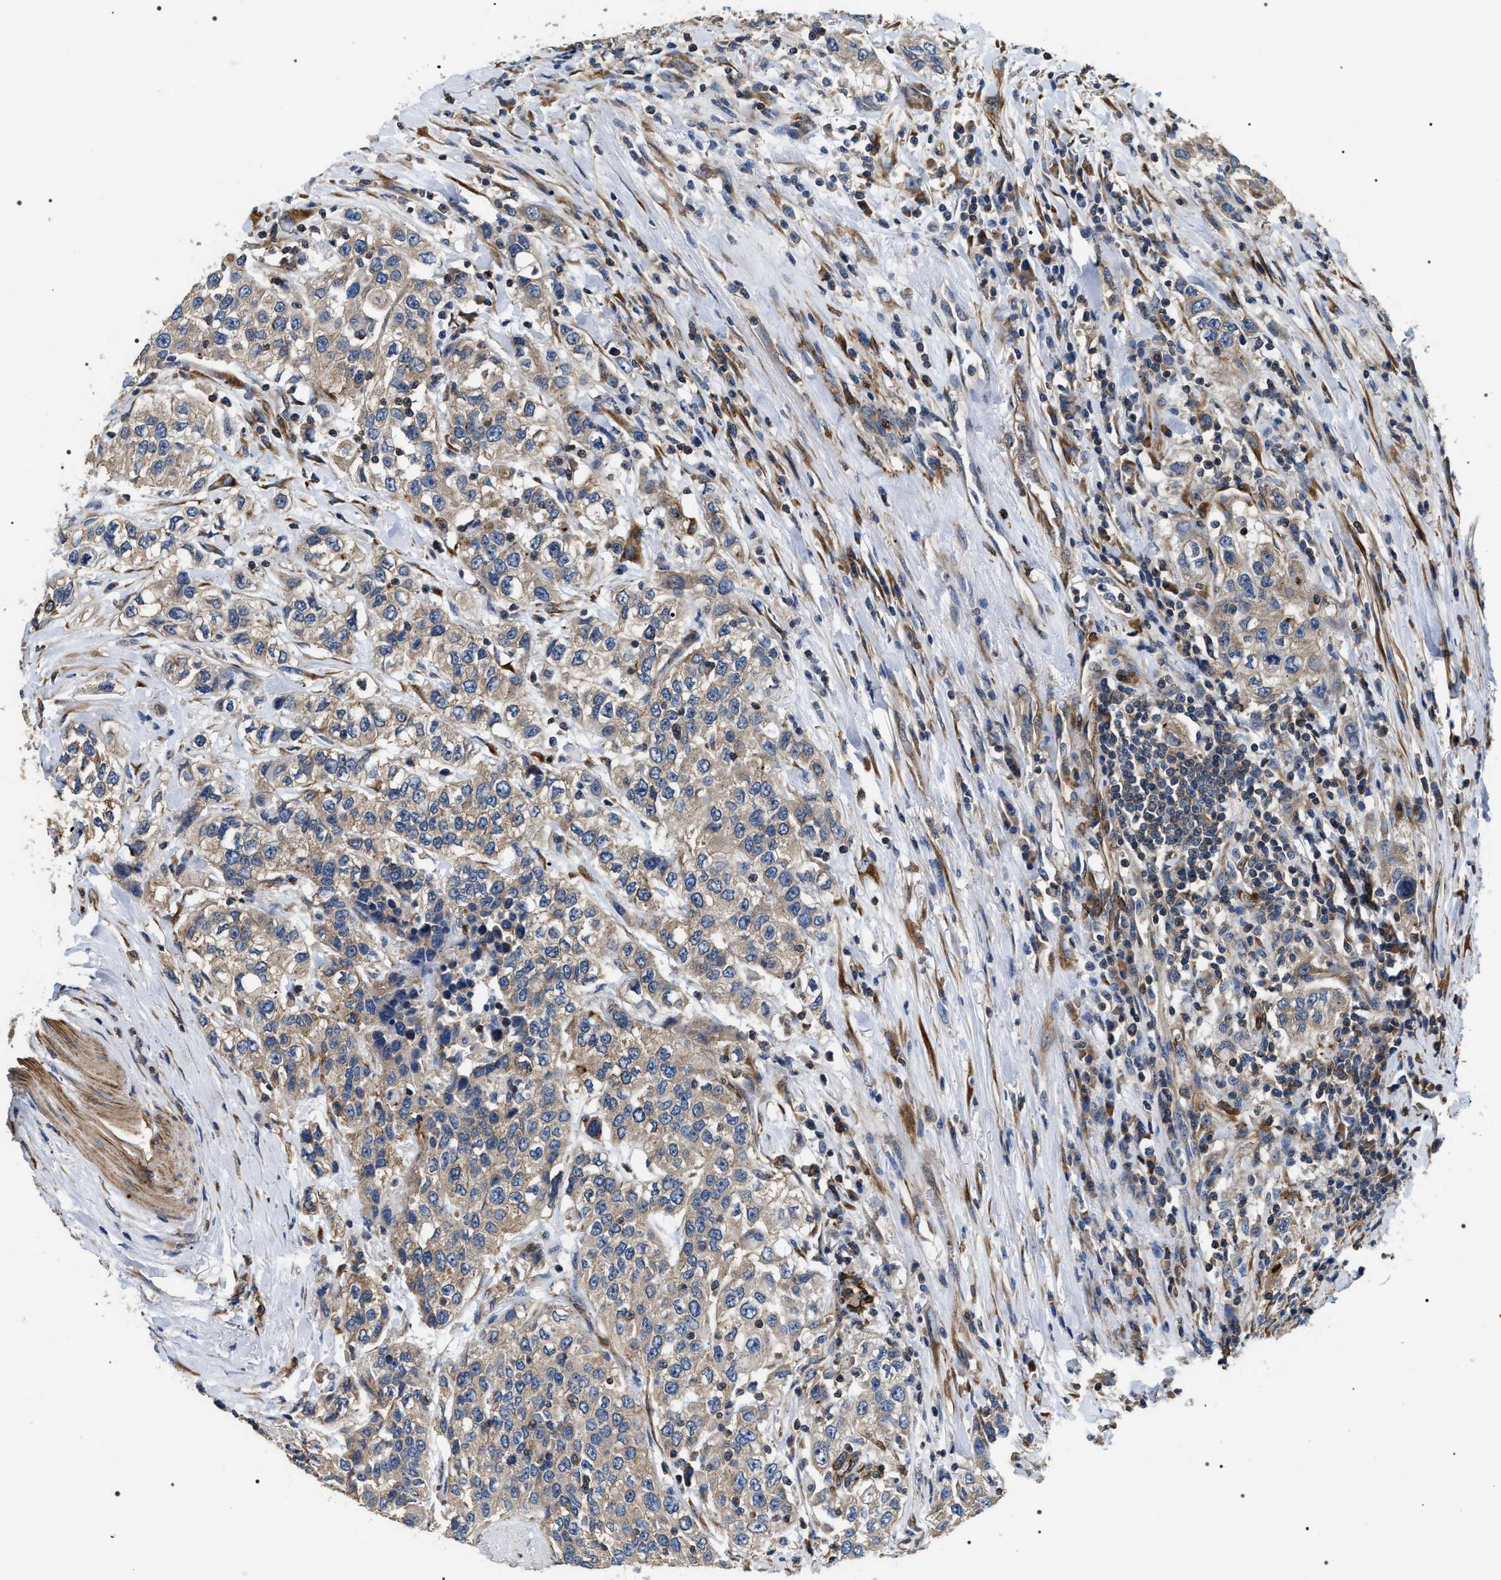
{"staining": {"intensity": "weak", "quantity": "25%-75%", "location": "cytoplasmic/membranous"}, "tissue": "urothelial cancer", "cell_type": "Tumor cells", "image_type": "cancer", "snomed": [{"axis": "morphology", "description": "Urothelial carcinoma, High grade"}, {"axis": "topography", "description": "Urinary bladder"}], "caption": "High-grade urothelial carcinoma stained with immunohistochemistry (IHC) exhibits weak cytoplasmic/membranous positivity in about 25%-75% of tumor cells.", "gene": "ZC3HAV1L", "patient": {"sex": "female", "age": 80}}